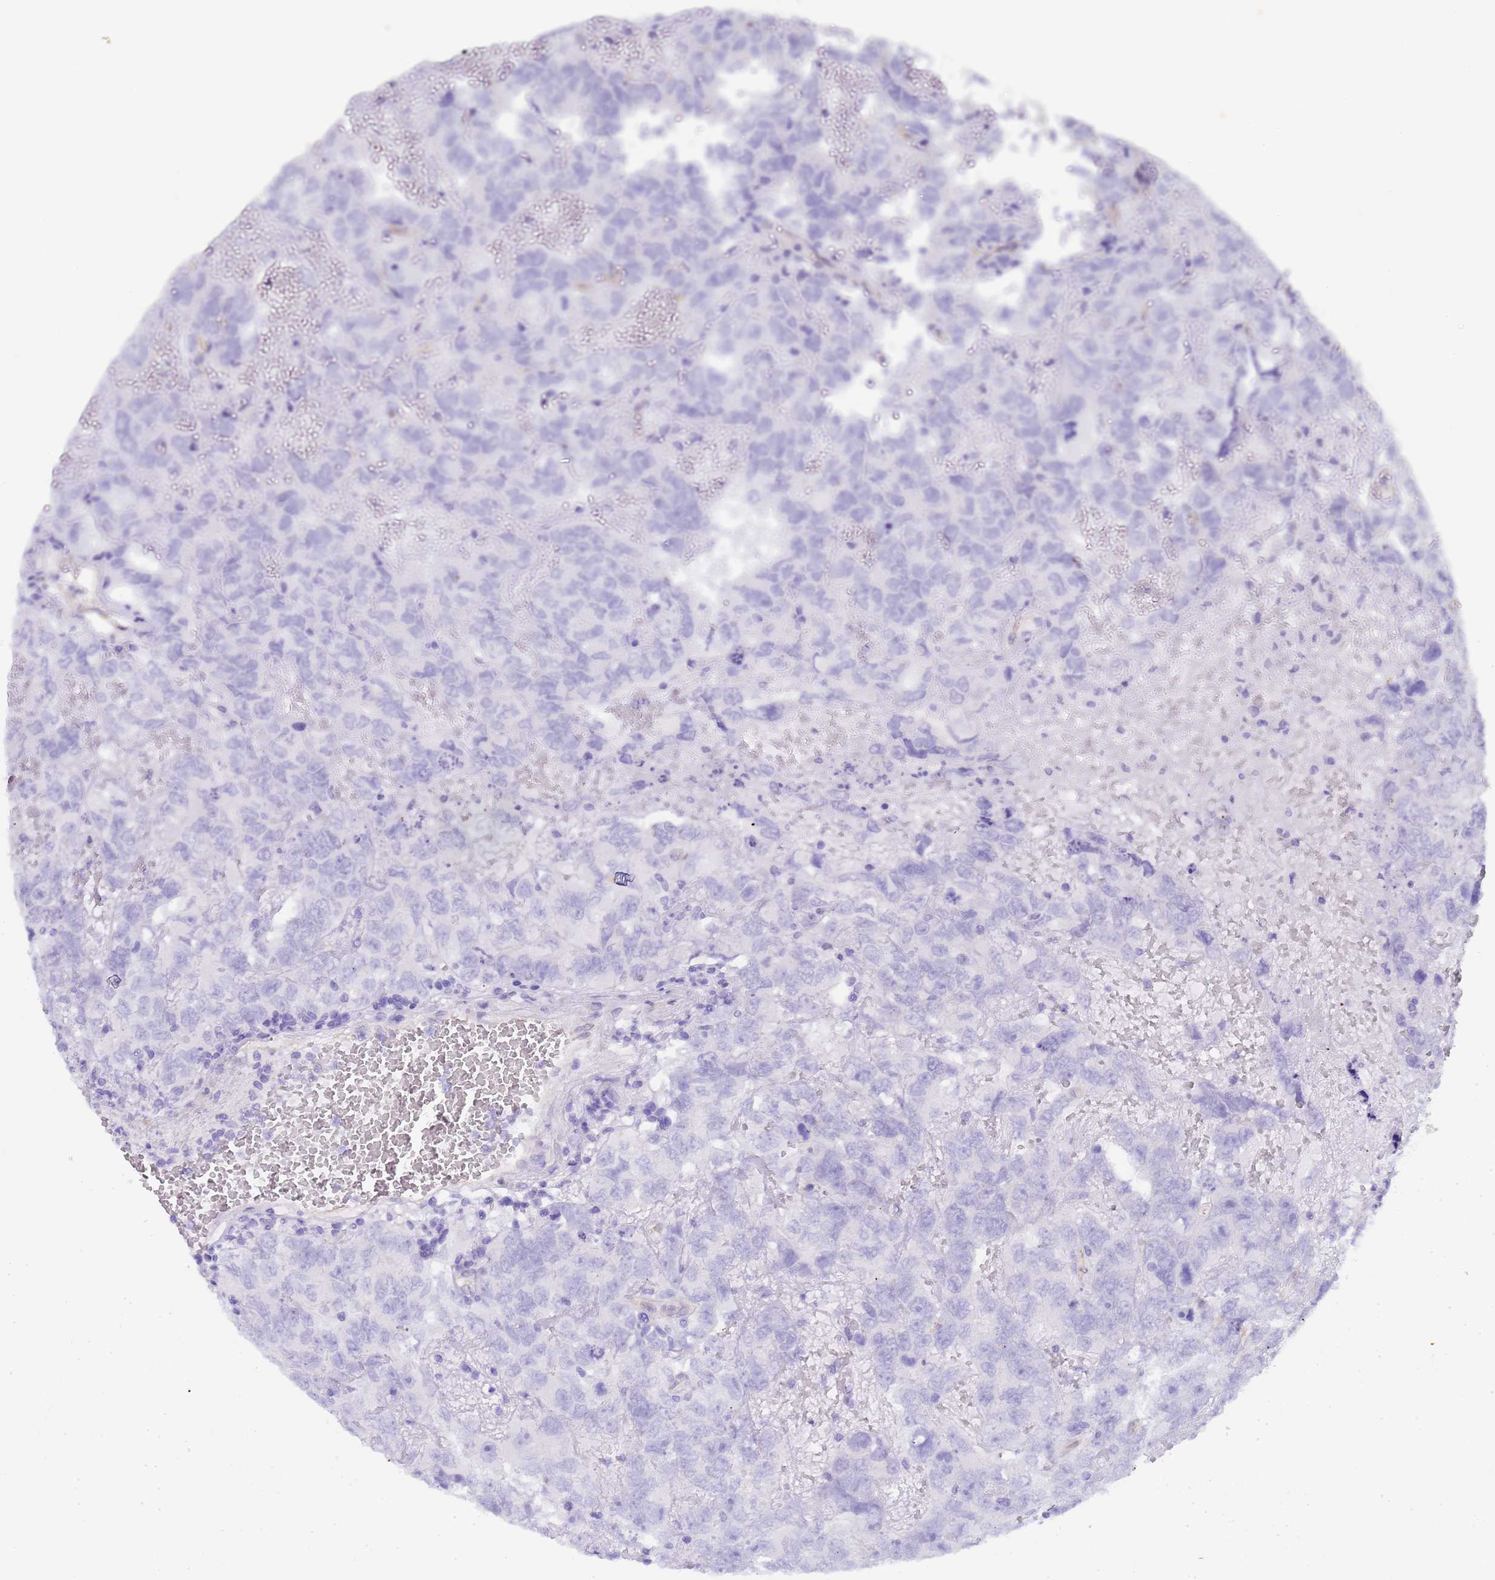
{"staining": {"intensity": "negative", "quantity": "none", "location": "none"}, "tissue": "testis cancer", "cell_type": "Tumor cells", "image_type": "cancer", "snomed": [{"axis": "morphology", "description": "Carcinoma, Embryonal, NOS"}, {"axis": "topography", "description": "Testis"}], "caption": "A micrograph of testis embryonal carcinoma stained for a protein reveals no brown staining in tumor cells. The staining was performed using DAB to visualize the protein expression in brown, while the nuclei were stained in blue with hematoxylin (Magnification: 20x).", "gene": "CTRC", "patient": {"sex": "male", "age": 45}}